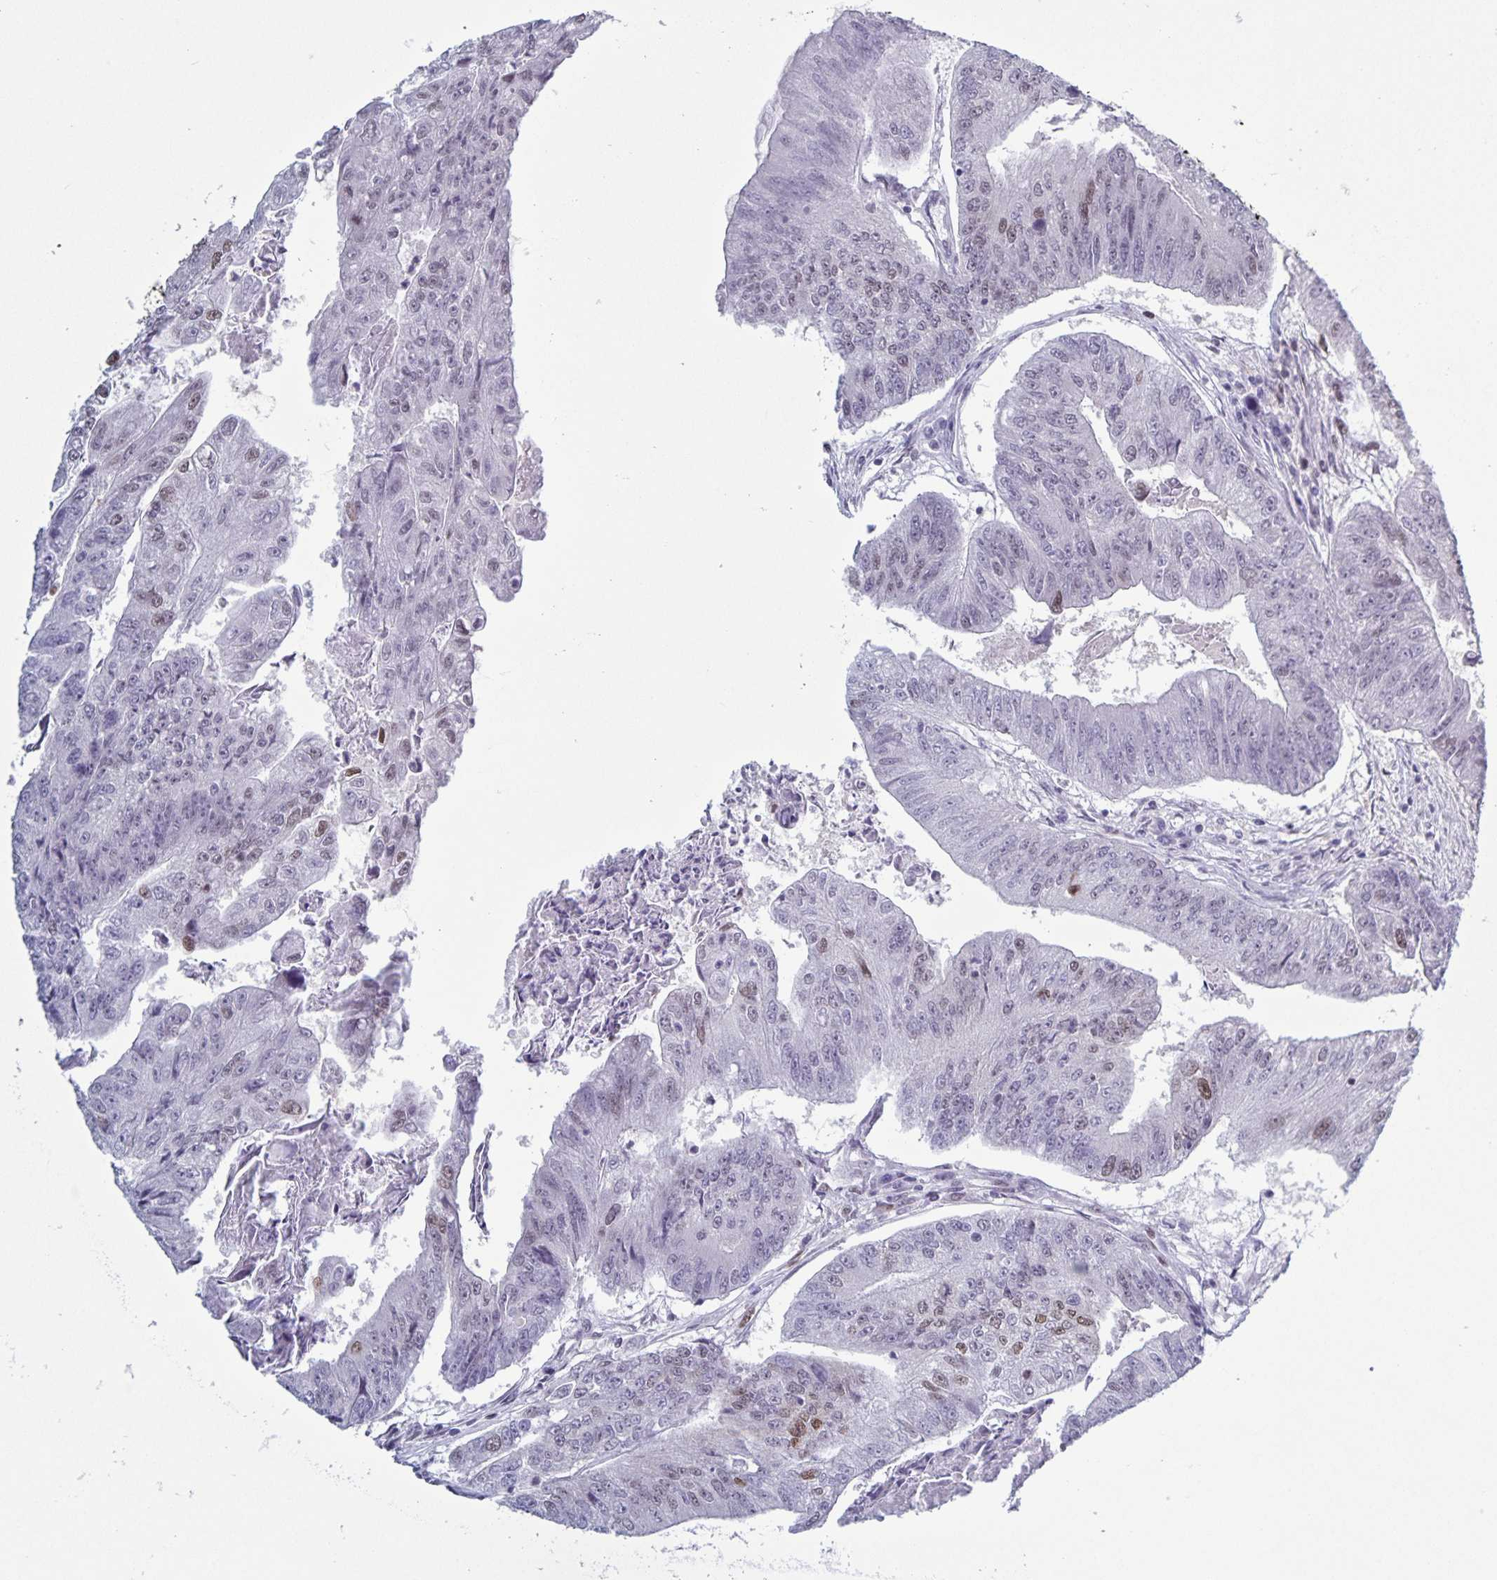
{"staining": {"intensity": "moderate", "quantity": "<25%", "location": "nuclear"}, "tissue": "colorectal cancer", "cell_type": "Tumor cells", "image_type": "cancer", "snomed": [{"axis": "morphology", "description": "Adenocarcinoma, NOS"}, {"axis": "topography", "description": "Colon"}], "caption": "IHC staining of colorectal adenocarcinoma, which displays low levels of moderate nuclear staining in approximately <25% of tumor cells indicating moderate nuclear protein expression. The staining was performed using DAB (3,3'-diaminobenzidine) (brown) for protein detection and nuclei were counterstained in hematoxylin (blue).", "gene": "JUND", "patient": {"sex": "female", "age": 67}}